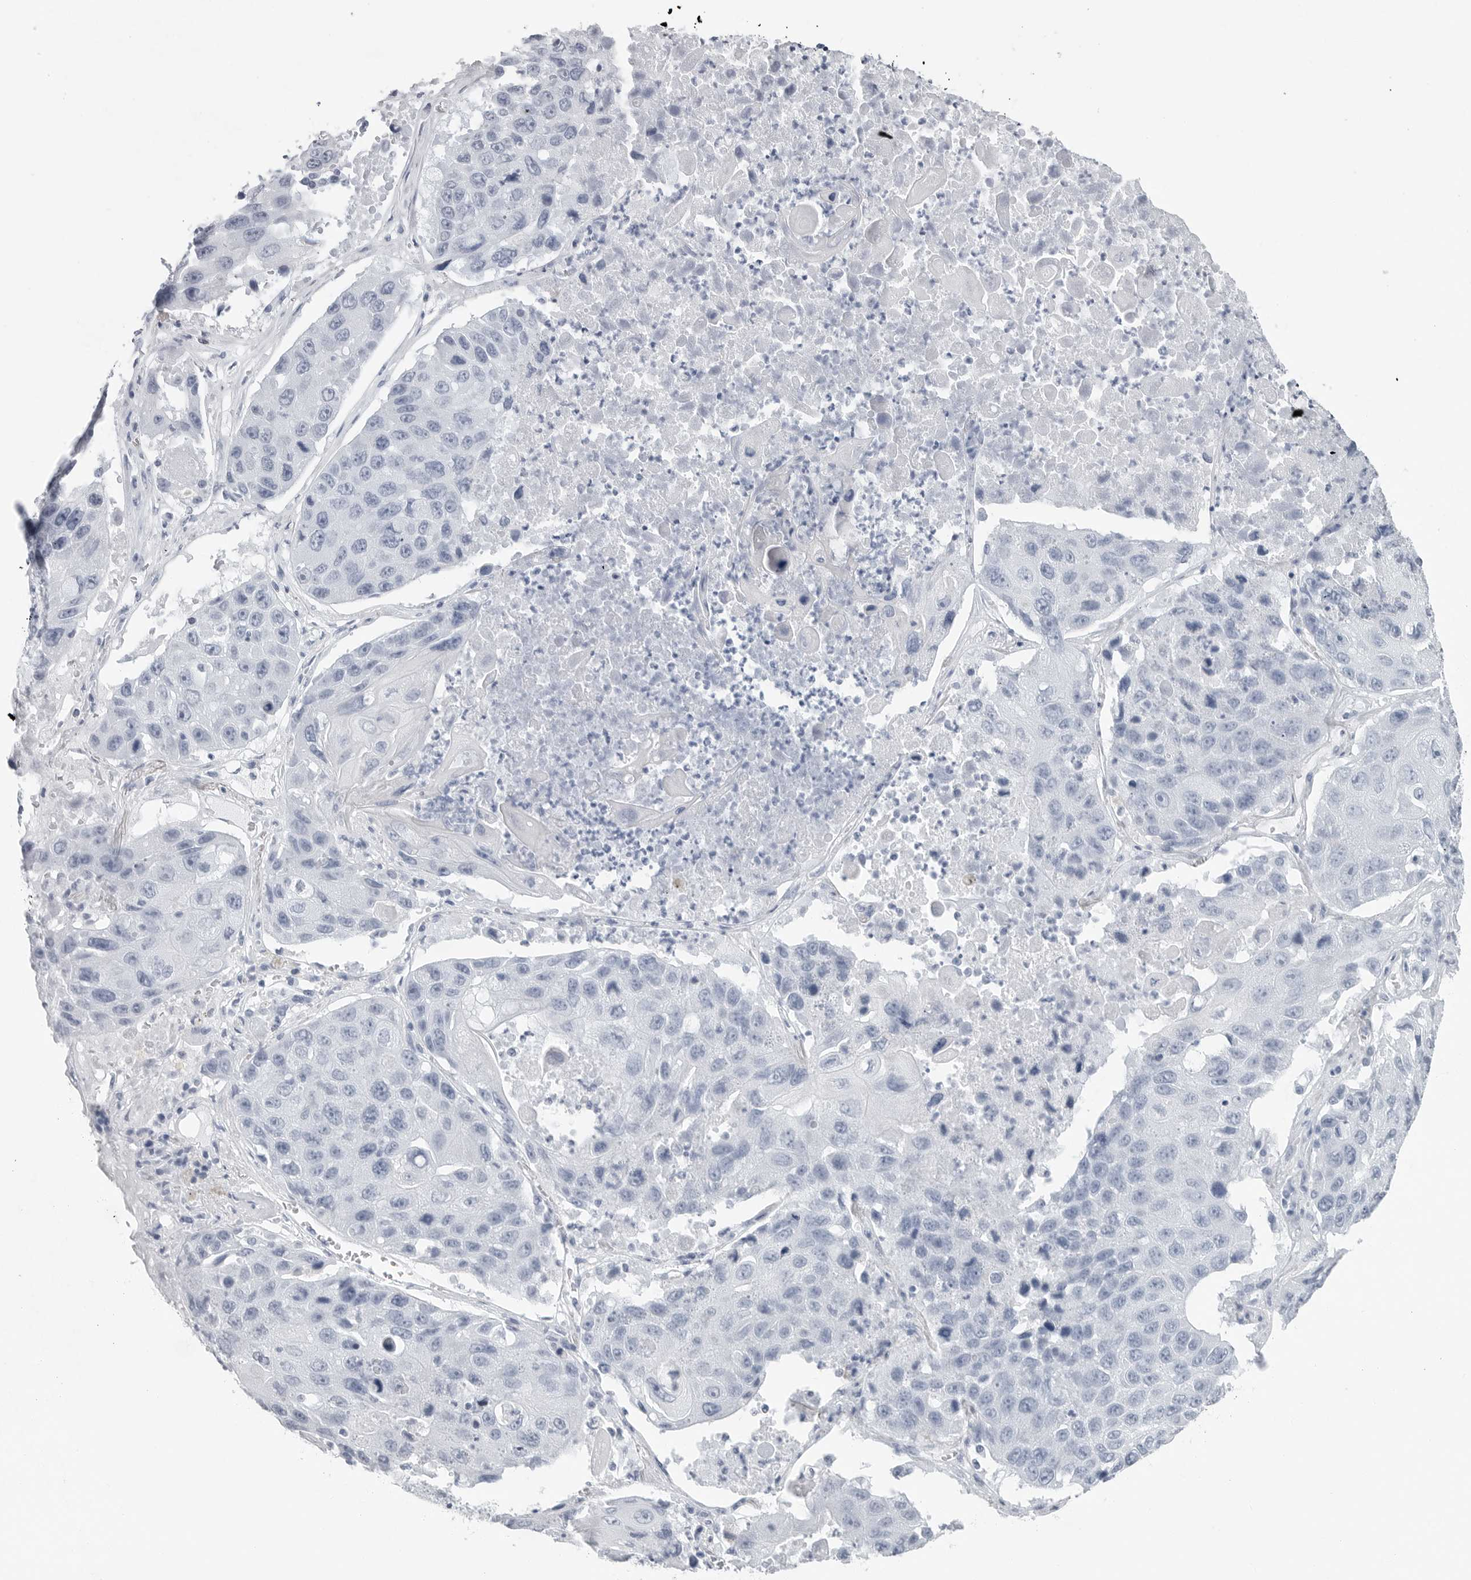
{"staining": {"intensity": "negative", "quantity": "none", "location": "none"}, "tissue": "lung cancer", "cell_type": "Tumor cells", "image_type": "cancer", "snomed": [{"axis": "morphology", "description": "Squamous cell carcinoma, NOS"}, {"axis": "topography", "description": "Lung"}], "caption": "Immunohistochemical staining of lung squamous cell carcinoma reveals no significant expression in tumor cells.", "gene": "CSH1", "patient": {"sex": "male", "age": 61}}